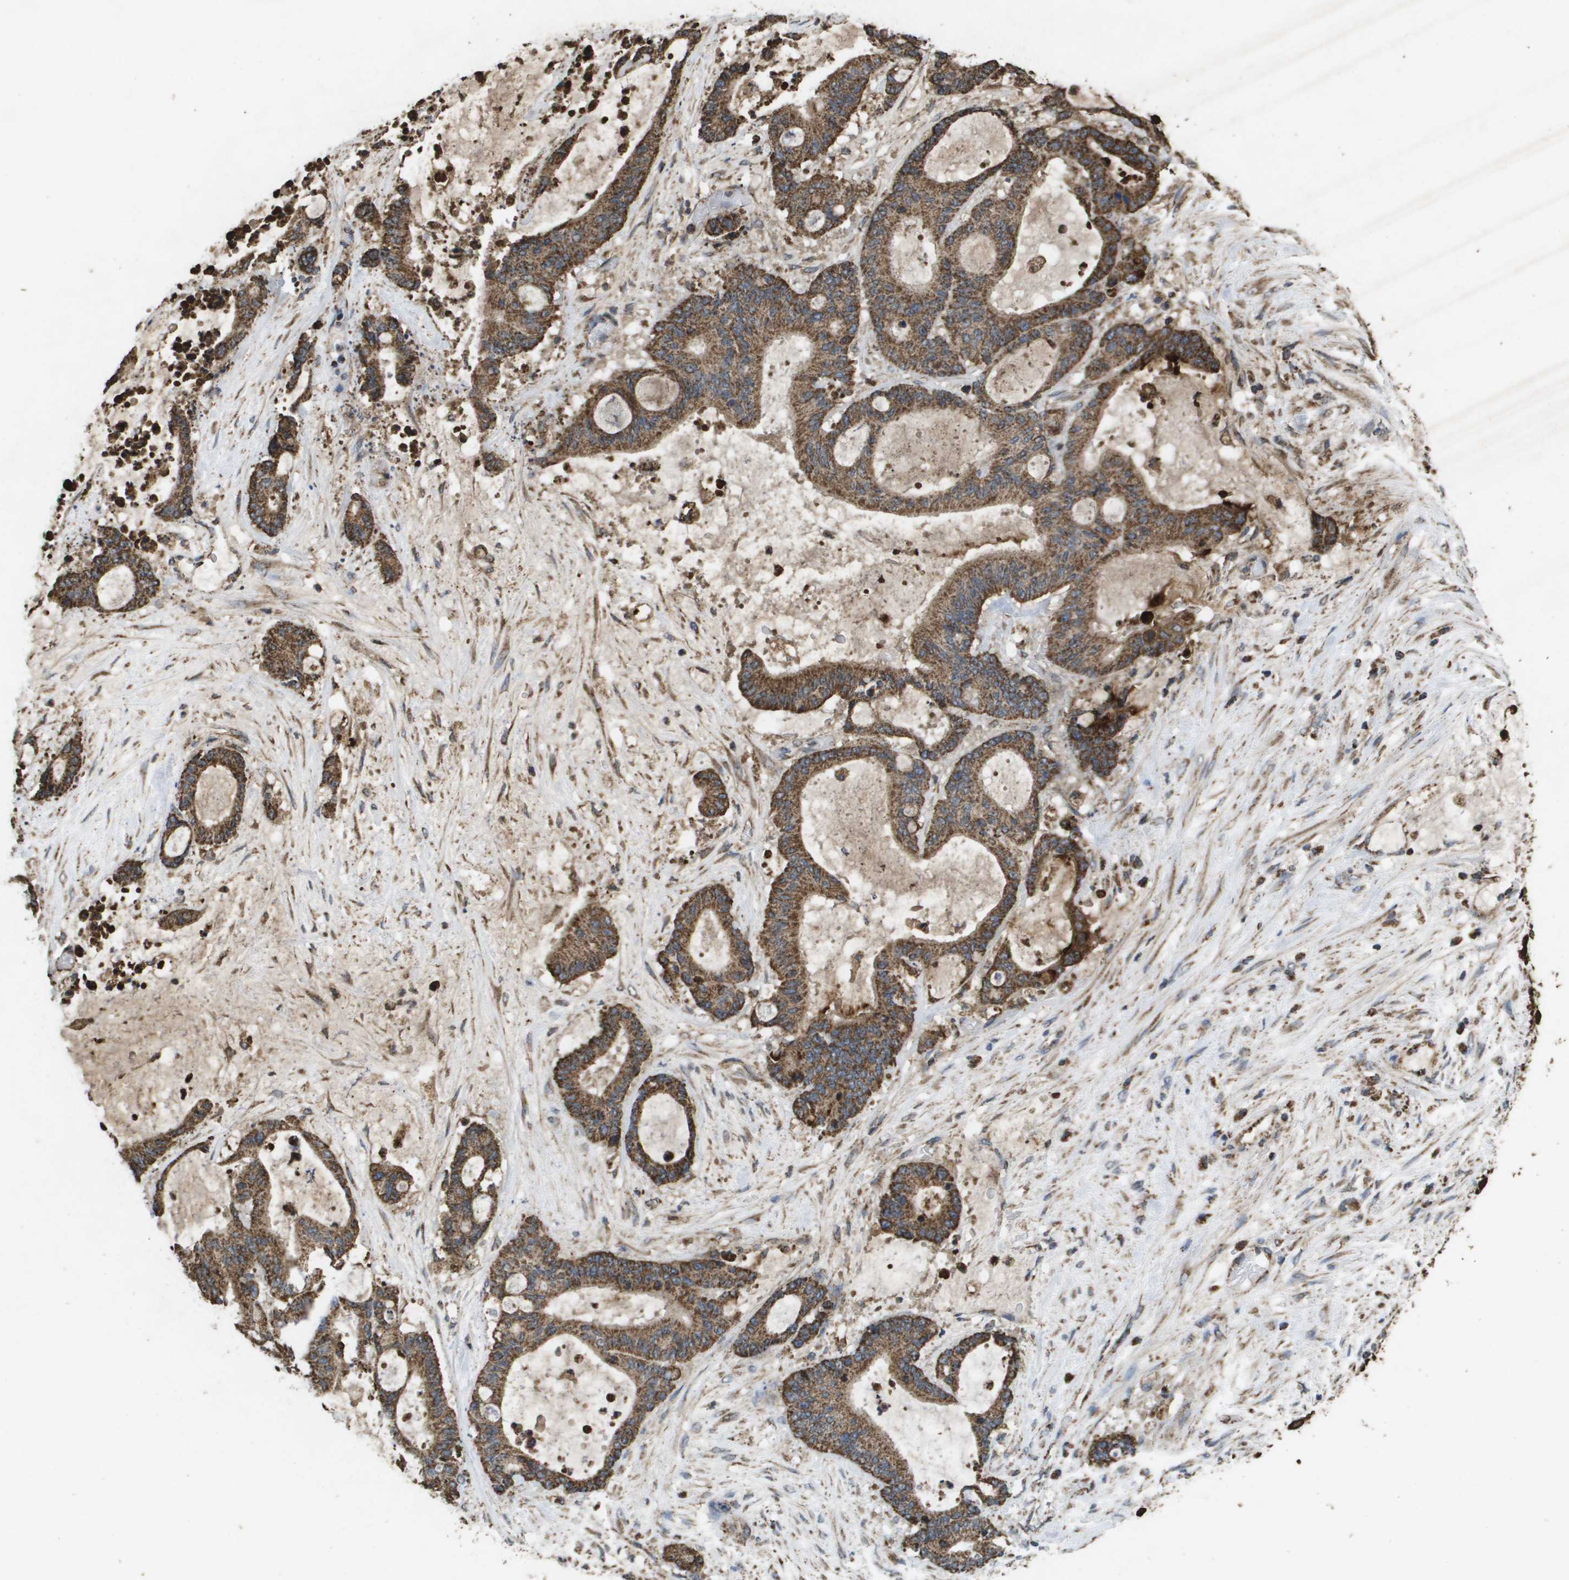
{"staining": {"intensity": "moderate", "quantity": ">75%", "location": "cytoplasmic/membranous"}, "tissue": "liver cancer", "cell_type": "Tumor cells", "image_type": "cancer", "snomed": [{"axis": "morphology", "description": "Cholangiocarcinoma"}, {"axis": "topography", "description": "Liver"}], "caption": "Moderate cytoplasmic/membranous staining is present in about >75% of tumor cells in liver cholangiocarcinoma.", "gene": "HSPE1", "patient": {"sex": "female", "age": 73}}